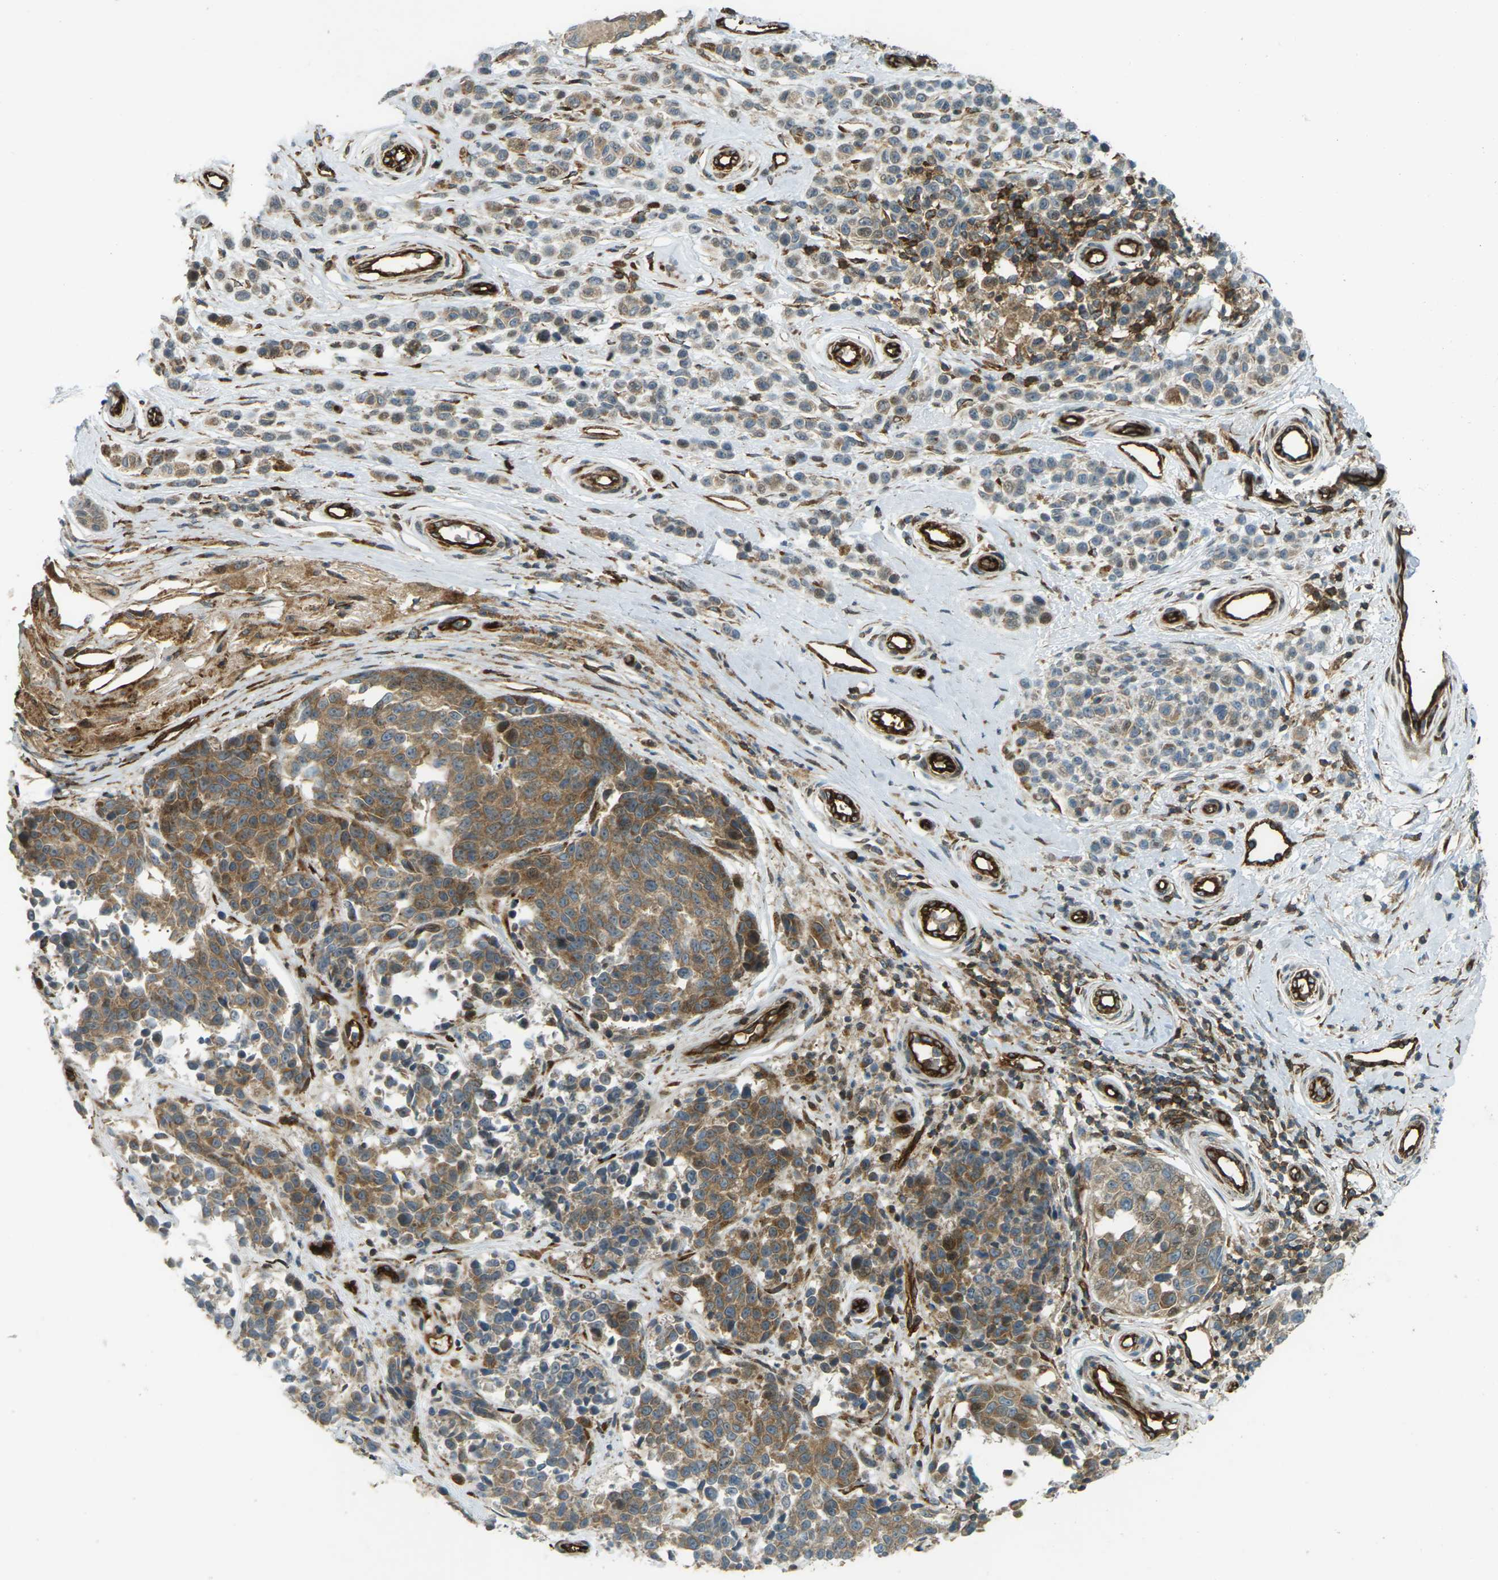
{"staining": {"intensity": "moderate", "quantity": "25%-75%", "location": "cytoplasmic/membranous"}, "tissue": "melanoma", "cell_type": "Tumor cells", "image_type": "cancer", "snomed": [{"axis": "morphology", "description": "Malignant melanoma, NOS"}, {"axis": "topography", "description": "Skin"}], "caption": "Immunohistochemistry (DAB (3,3'-diaminobenzidine)) staining of human malignant melanoma reveals moderate cytoplasmic/membranous protein positivity in about 25%-75% of tumor cells.", "gene": "S1PR1", "patient": {"sex": "female", "age": 64}}